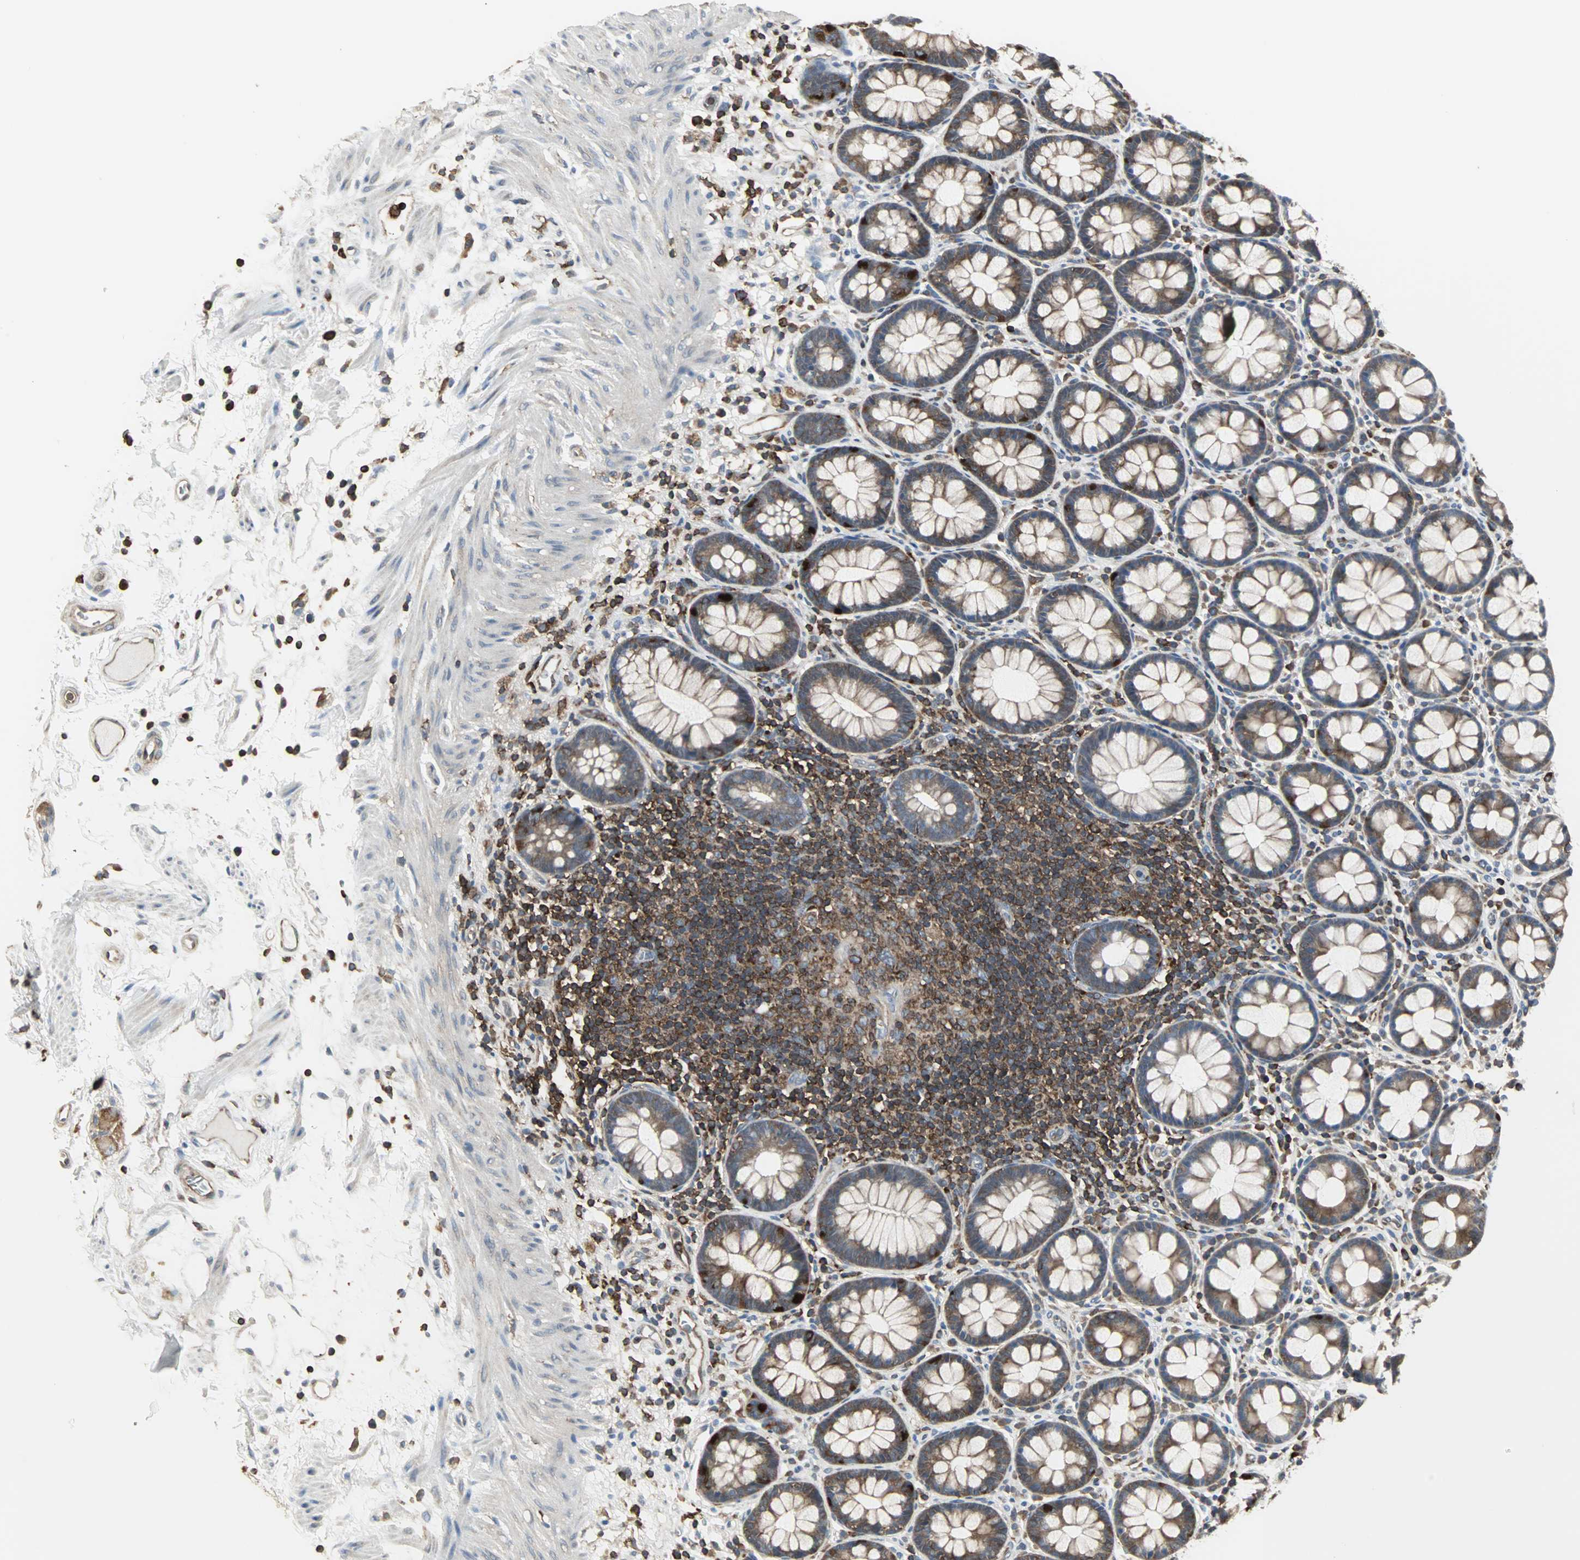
{"staining": {"intensity": "moderate", "quantity": ">75%", "location": "cytoplasmic/membranous"}, "tissue": "rectum", "cell_type": "Glandular cells", "image_type": "normal", "snomed": [{"axis": "morphology", "description": "Normal tissue, NOS"}, {"axis": "topography", "description": "Rectum"}], "caption": "Normal rectum exhibits moderate cytoplasmic/membranous staining in about >75% of glandular cells (Stains: DAB (3,3'-diaminobenzidine) in brown, nuclei in blue, Microscopy: brightfield microscopy at high magnification)..", "gene": "LRRFIP1", "patient": {"sex": "male", "age": 92}}